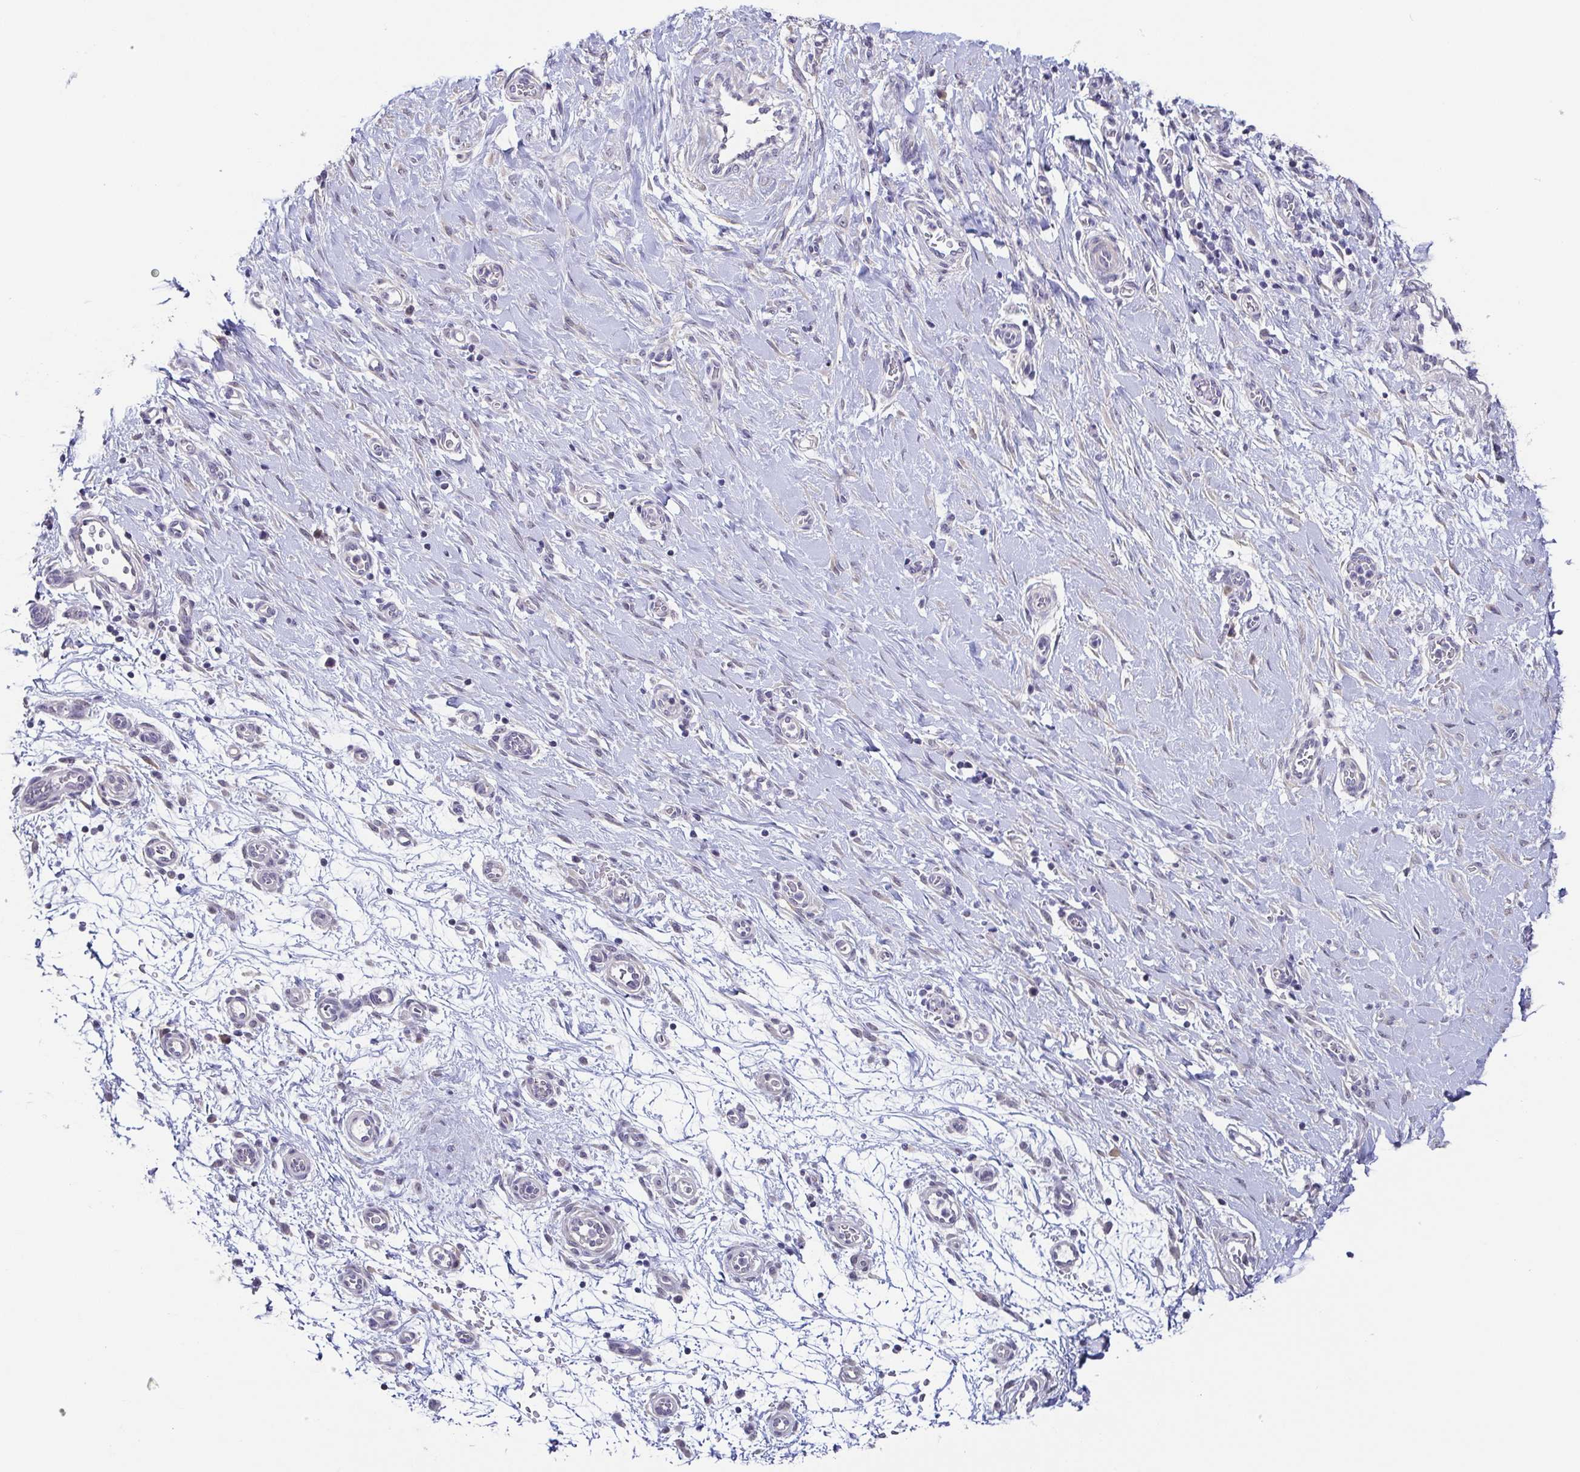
{"staining": {"intensity": "negative", "quantity": "none", "location": "none"}, "tissue": "stomach cancer", "cell_type": "Tumor cells", "image_type": "cancer", "snomed": [{"axis": "morphology", "description": "Adenocarcinoma, NOS"}, {"axis": "topography", "description": "Stomach"}], "caption": "Tumor cells are negative for brown protein staining in stomach cancer.", "gene": "NEFH", "patient": {"sex": "male", "age": 48}}